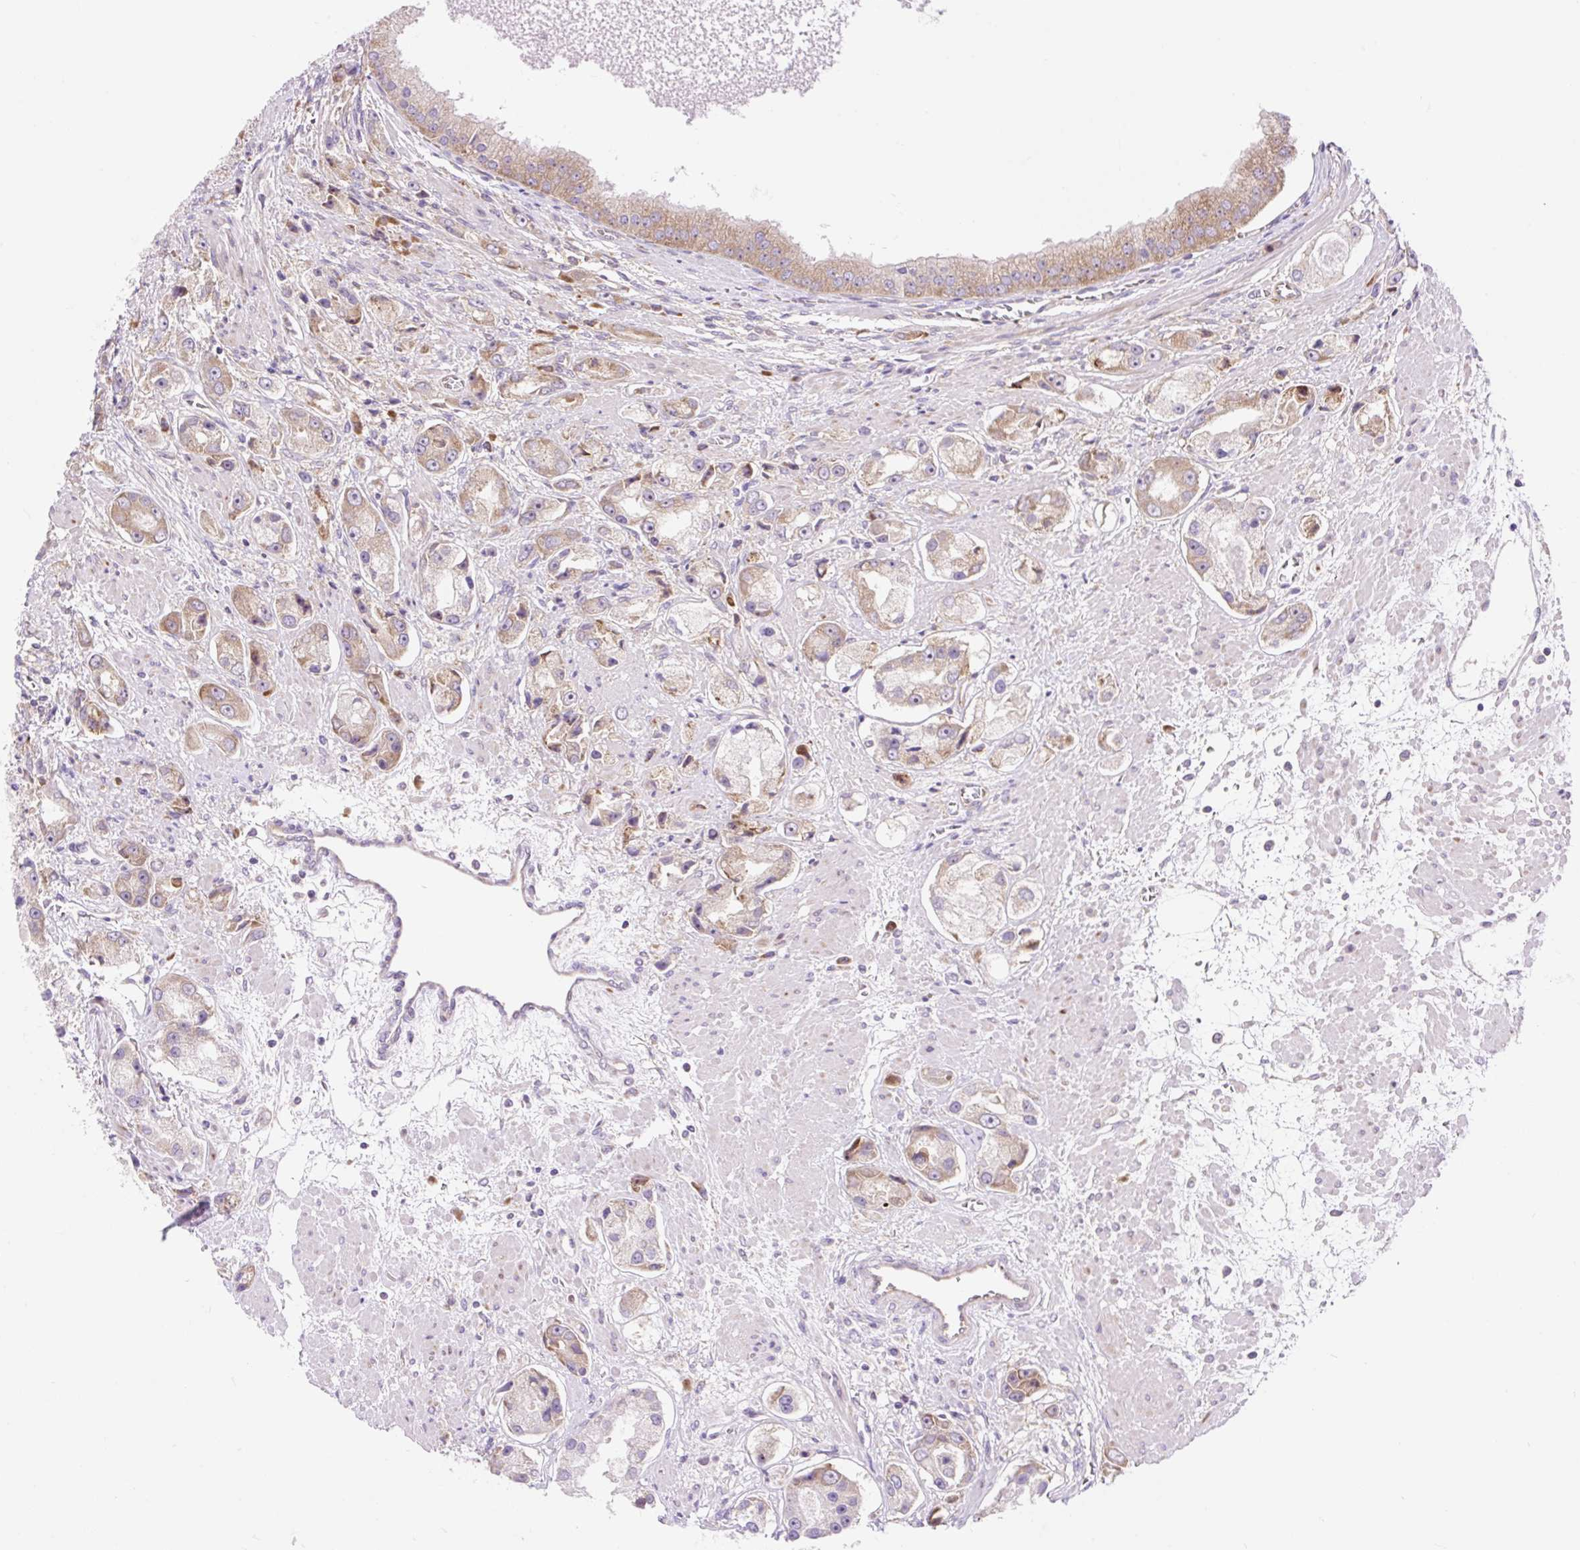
{"staining": {"intensity": "weak", "quantity": "25%-75%", "location": "cytoplasmic/membranous"}, "tissue": "prostate cancer", "cell_type": "Tumor cells", "image_type": "cancer", "snomed": [{"axis": "morphology", "description": "Adenocarcinoma, High grade"}, {"axis": "topography", "description": "Prostate"}], "caption": "About 25%-75% of tumor cells in human prostate adenocarcinoma (high-grade) exhibit weak cytoplasmic/membranous protein positivity as visualized by brown immunohistochemical staining.", "gene": "GPR45", "patient": {"sex": "male", "age": 67}}